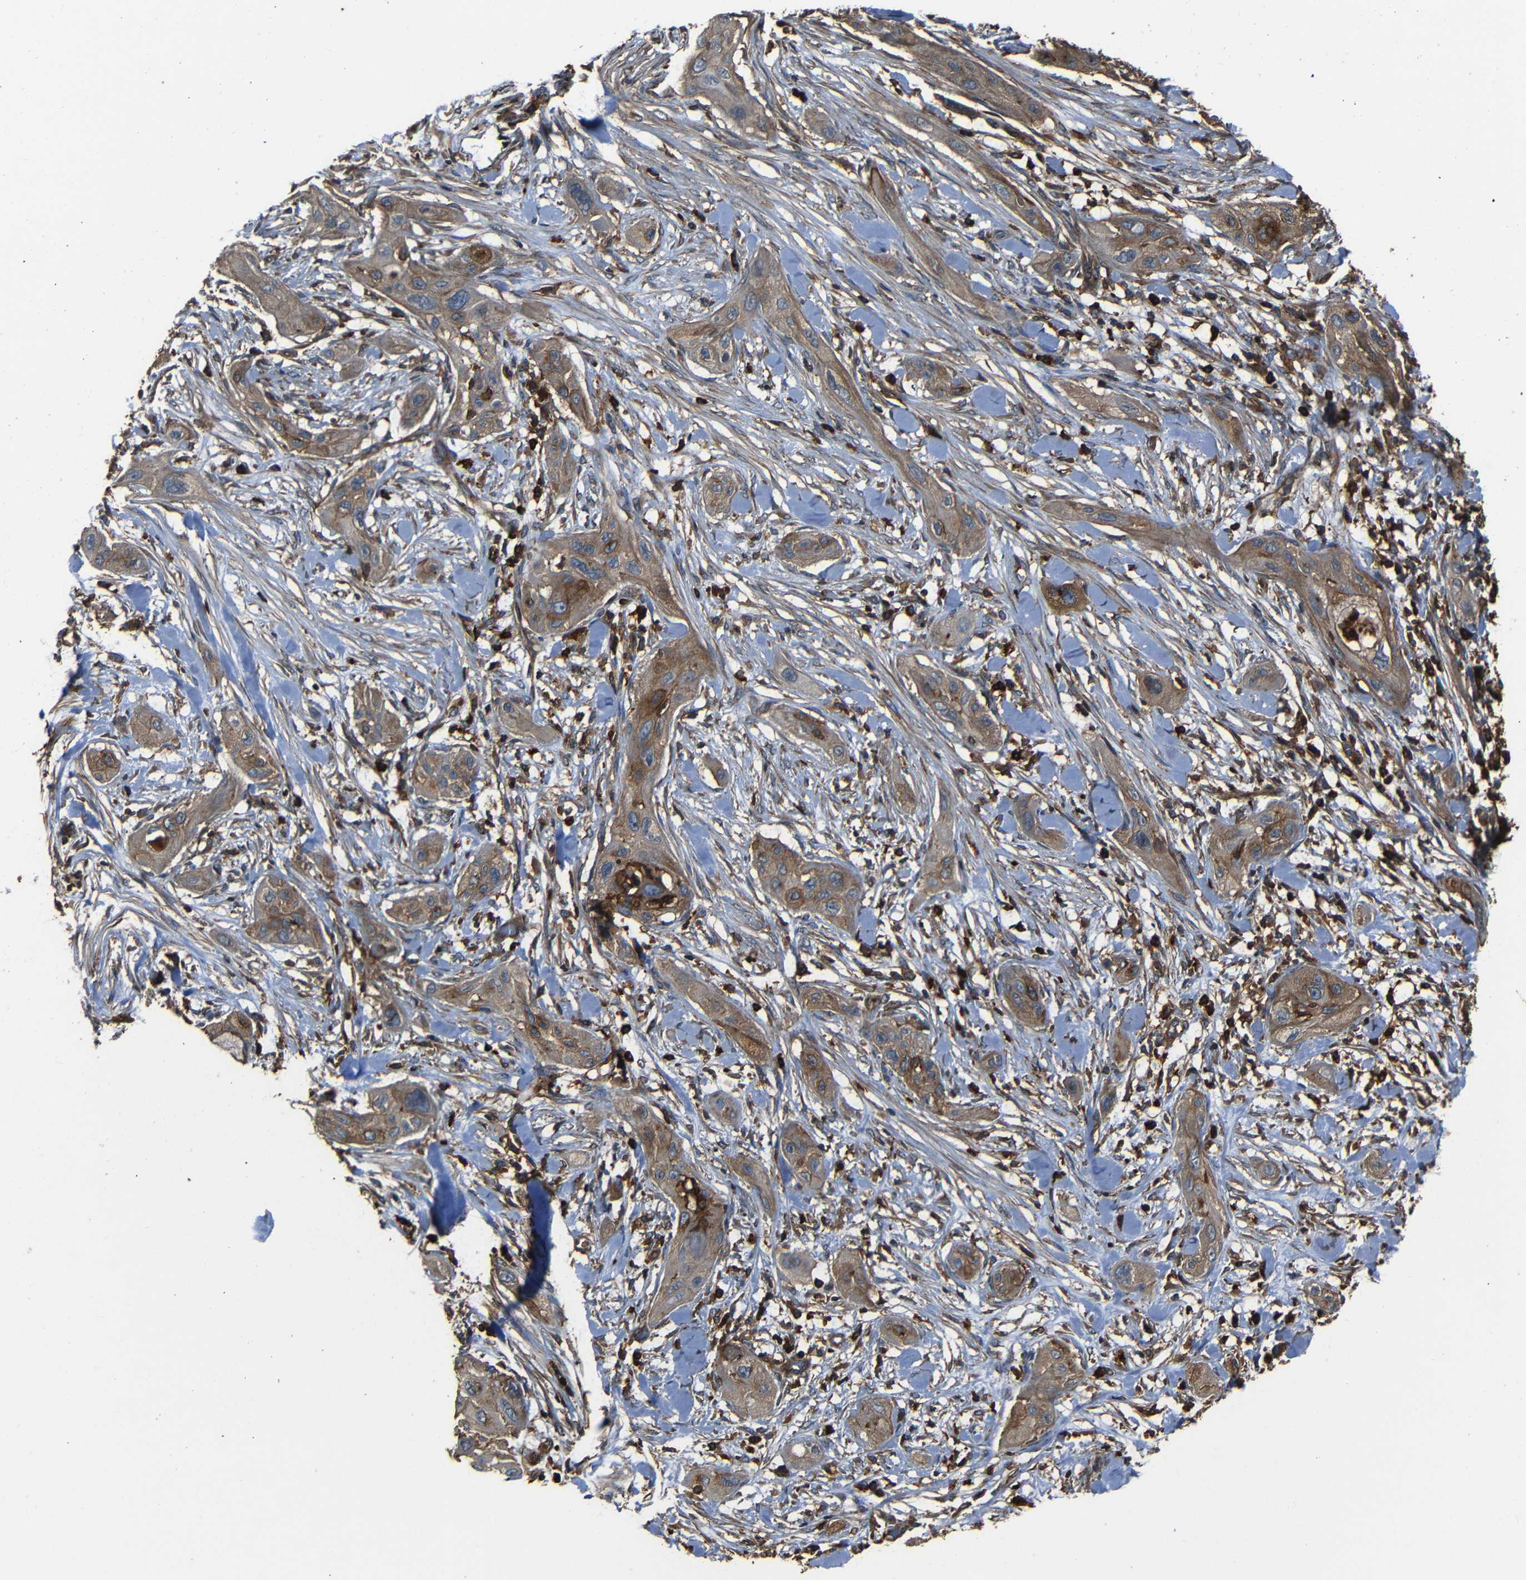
{"staining": {"intensity": "moderate", "quantity": ">75%", "location": "cytoplasmic/membranous"}, "tissue": "lung cancer", "cell_type": "Tumor cells", "image_type": "cancer", "snomed": [{"axis": "morphology", "description": "Squamous cell carcinoma, NOS"}, {"axis": "topography", "description": "Lung"}], "caption": "This photomicrograph demonstrates IHC staining of squamous cell carcinoma (lung), with medium moderate cytoplasmic/membranous expression in about >75% of tumor cells.", "gene": "ADGRE5", "patient": {"sex": "female", "age": 47}}